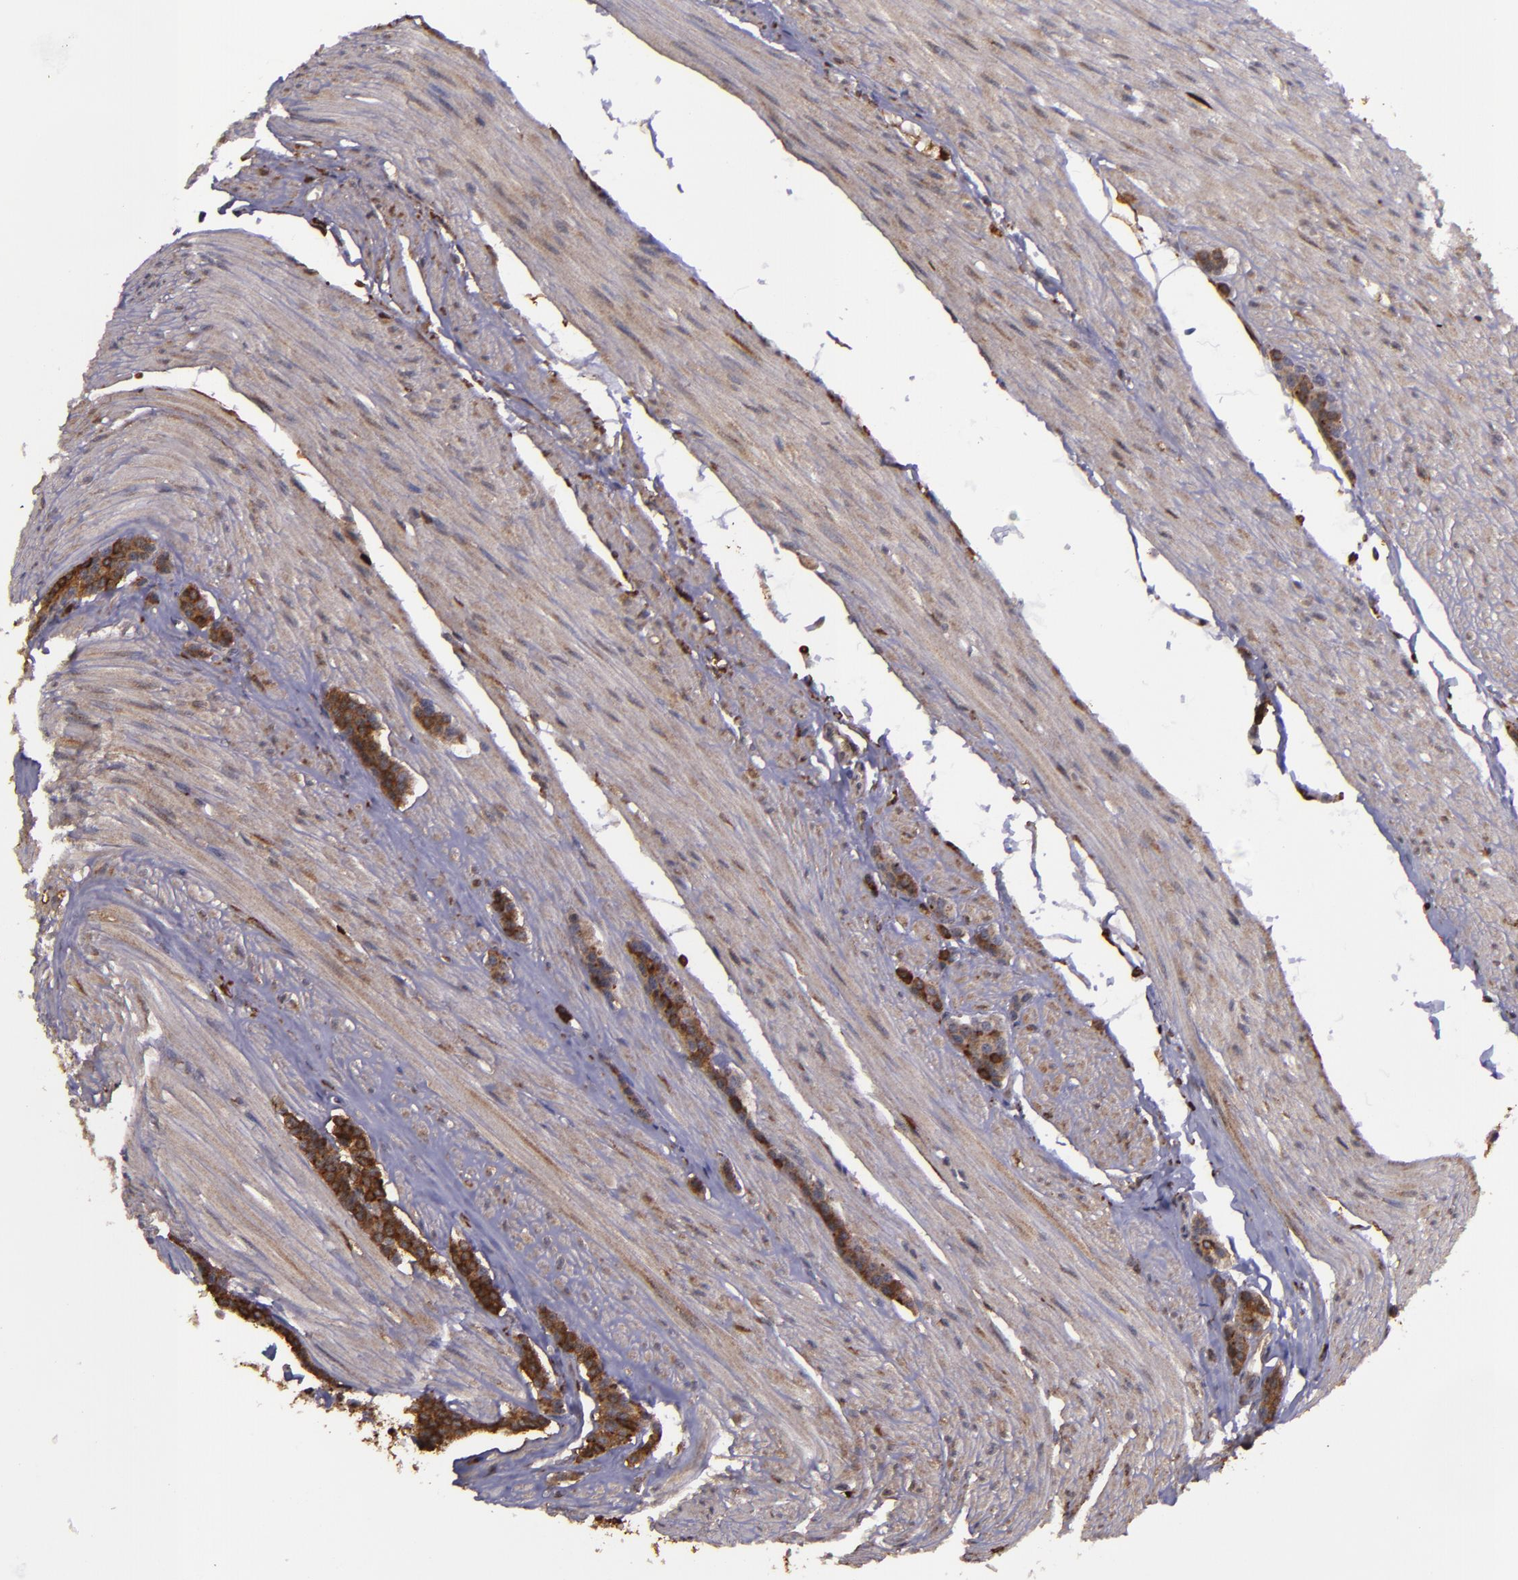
{"staining": {"intensity": "strong", "quantity": ">75%", "location": "cytoplasmic/membranous"}, "tissue": "carcinoid", "cell_type": "Tumor cells", "image_type": "cancer", "snomed": [{"axis": "morphology", "description": "Carcinoid, malignant, NOS"}, {"axis": "topography", "description": "Small intestine"}], "caption": "Carcinoid (malignant) tissue exhibits strong cytoplasmic/membranous positivity in approximately >75% of tumor cells, visualized by immunohistochemistry.", "gene": "SLC9A3R1", "patient": {"sex": "male", "age": 60}}